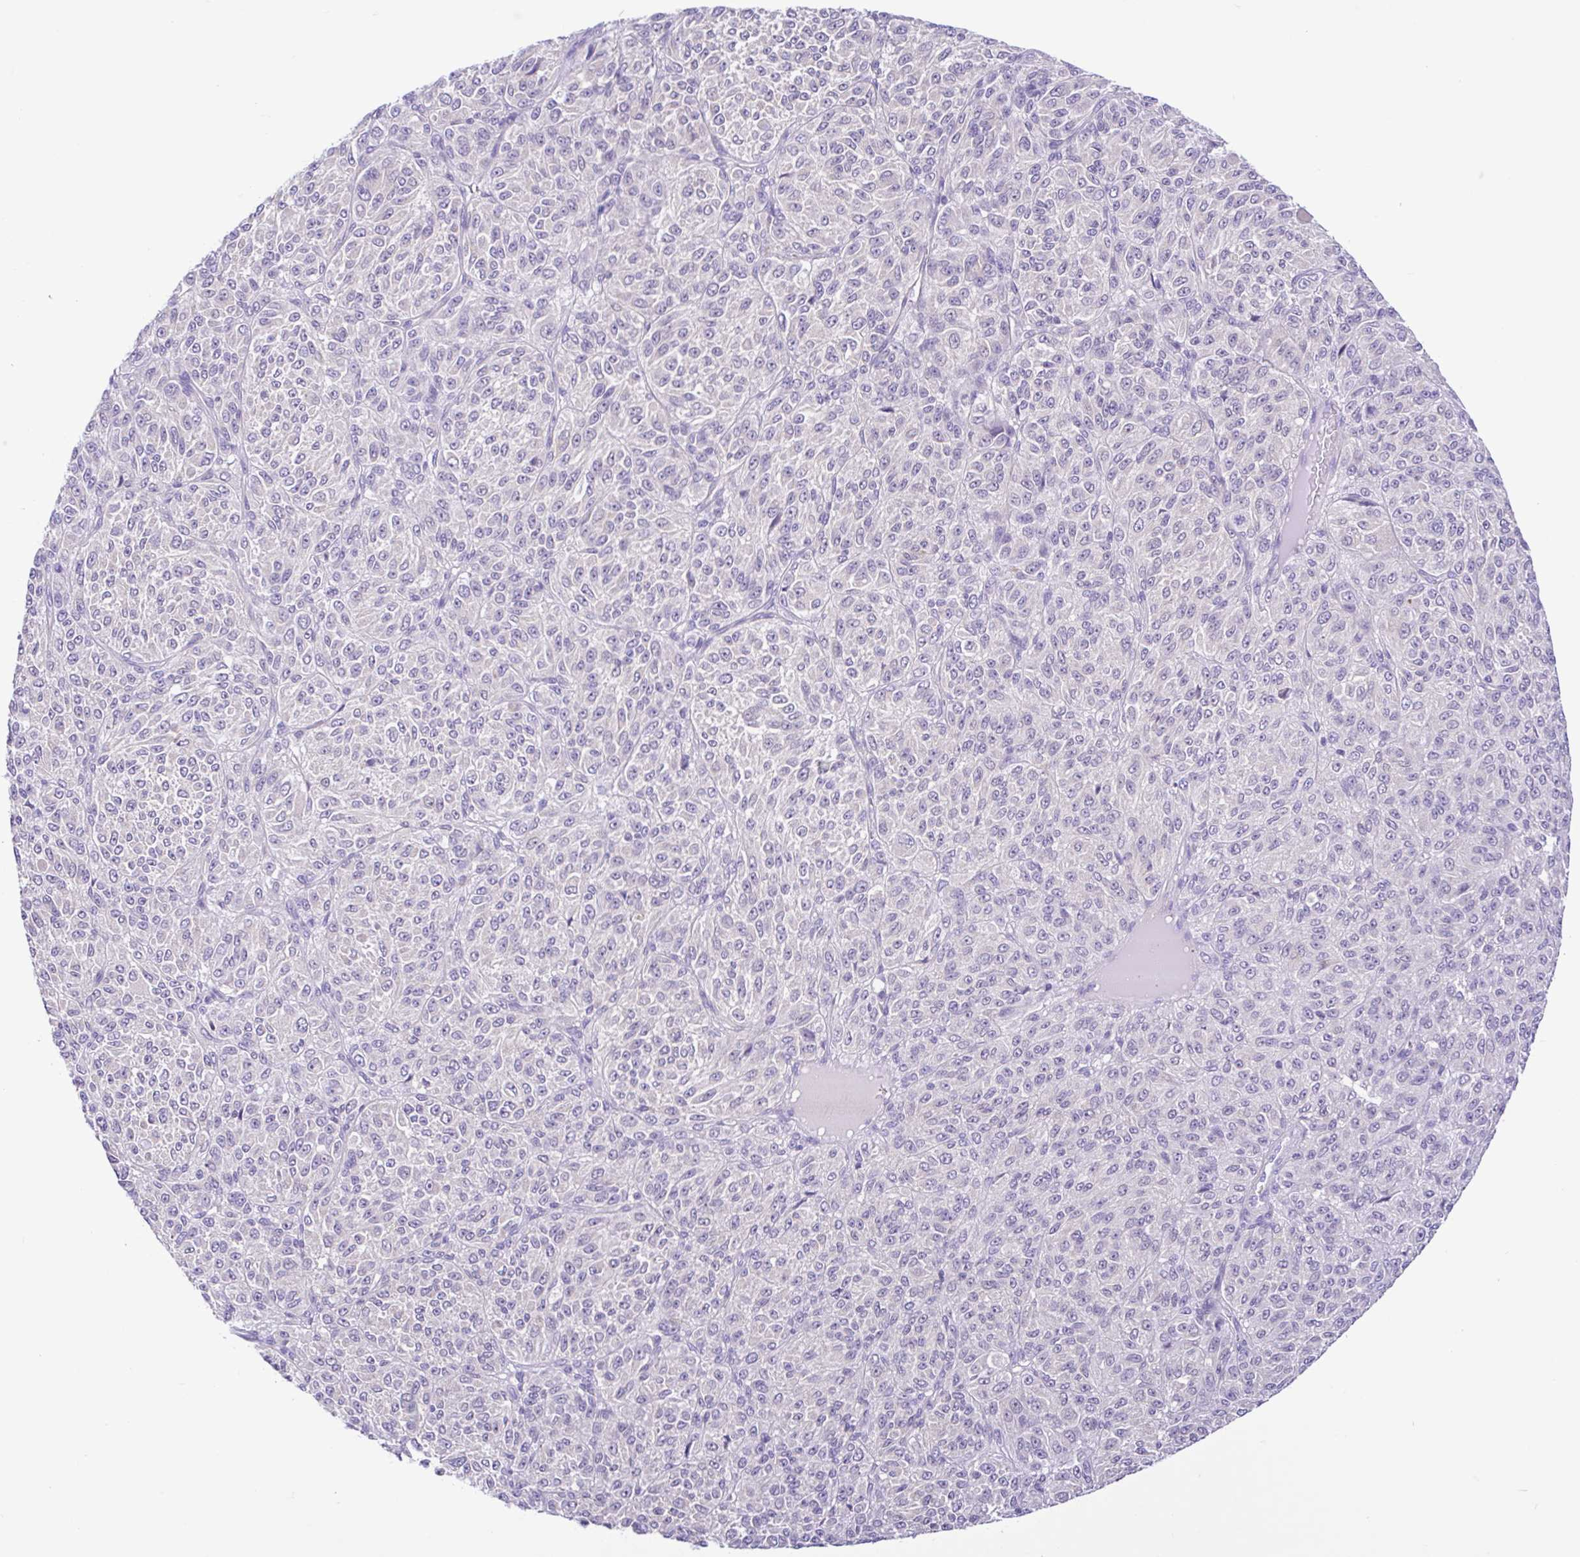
{"staining": {"intensity": "negative", "quantity": "none", "location": "none"}, "tissue": "melanoma", "cell_type": "Tumor cells", "image_type": "cancer", "snomed": [{"axis": "morphology", "description": "Malignant melanoma, Metastatic site"}, {"axis": "topography", "description": "Brain"}], "caption": "DAB immunohistochemical staining of melanoma exhibits no significant expression in tumor cells. (DAB immunohistochemistry, high magnification).", "gene": "ANO4", "patient": {"sex": "female", "age": 56}}